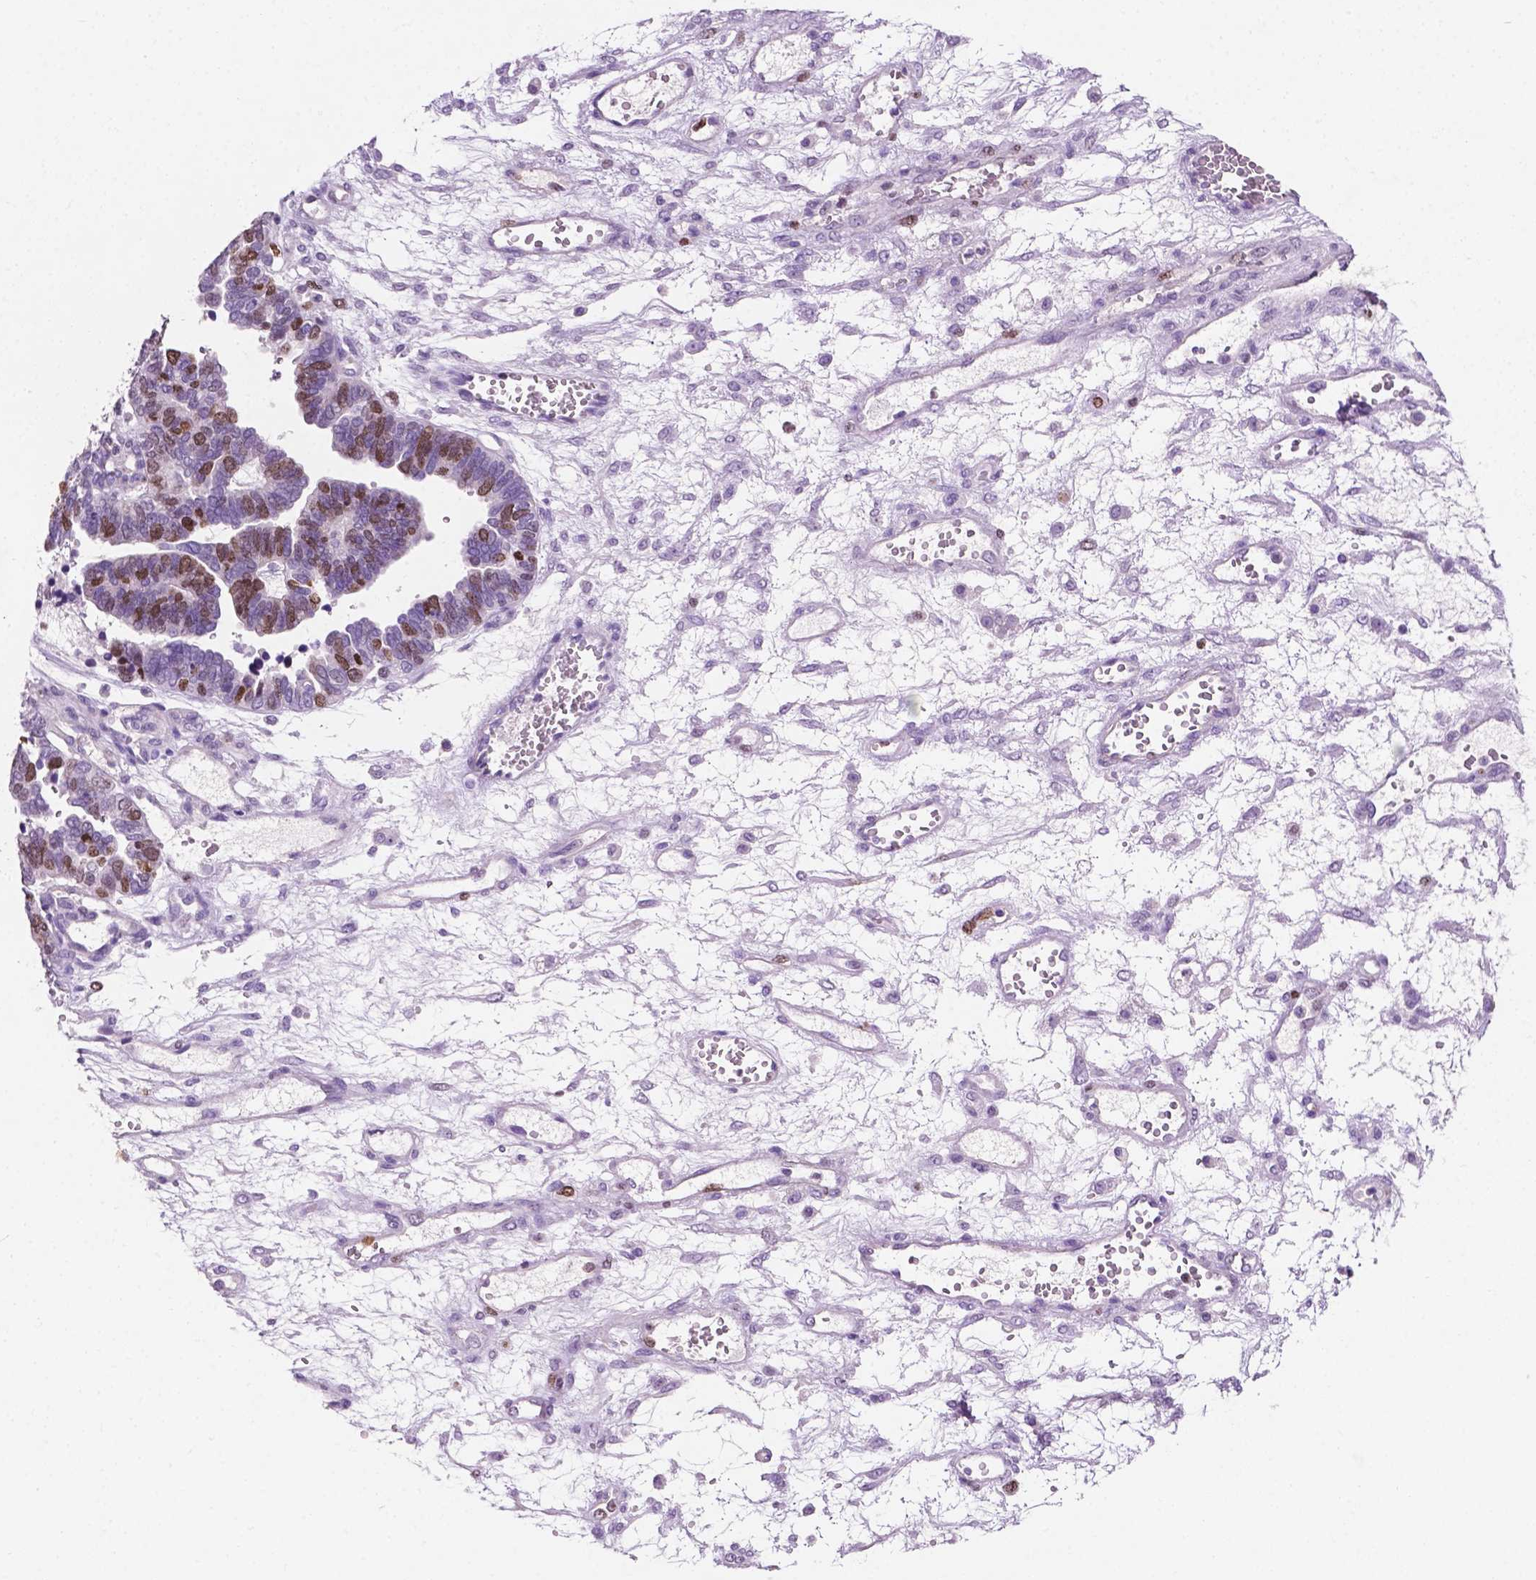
{"staining": {"intensity": "moderate", "quantity": "25%-75%", "location": "nuclear"}, "tissue": "ovarian cancer", "cell_type": "Tumor cells", "image_type": "cancer", "snomed": [{"axis": "morphology", "description": "Cystadenocarcinoma, serous, NOS"}, {"axis": "topography", "description": "Ovary"}], "caption": "High-magnification brightfield microscopy of ovarian cancer stained with DAB (brown) and counterstained with hematoxylin (blue). tumor cells exhibit moderate nuclear positivity is seen in about25%-75% of cells.", "gene": "SIAH2", "patient": {"sex": "female", "age": 51}}